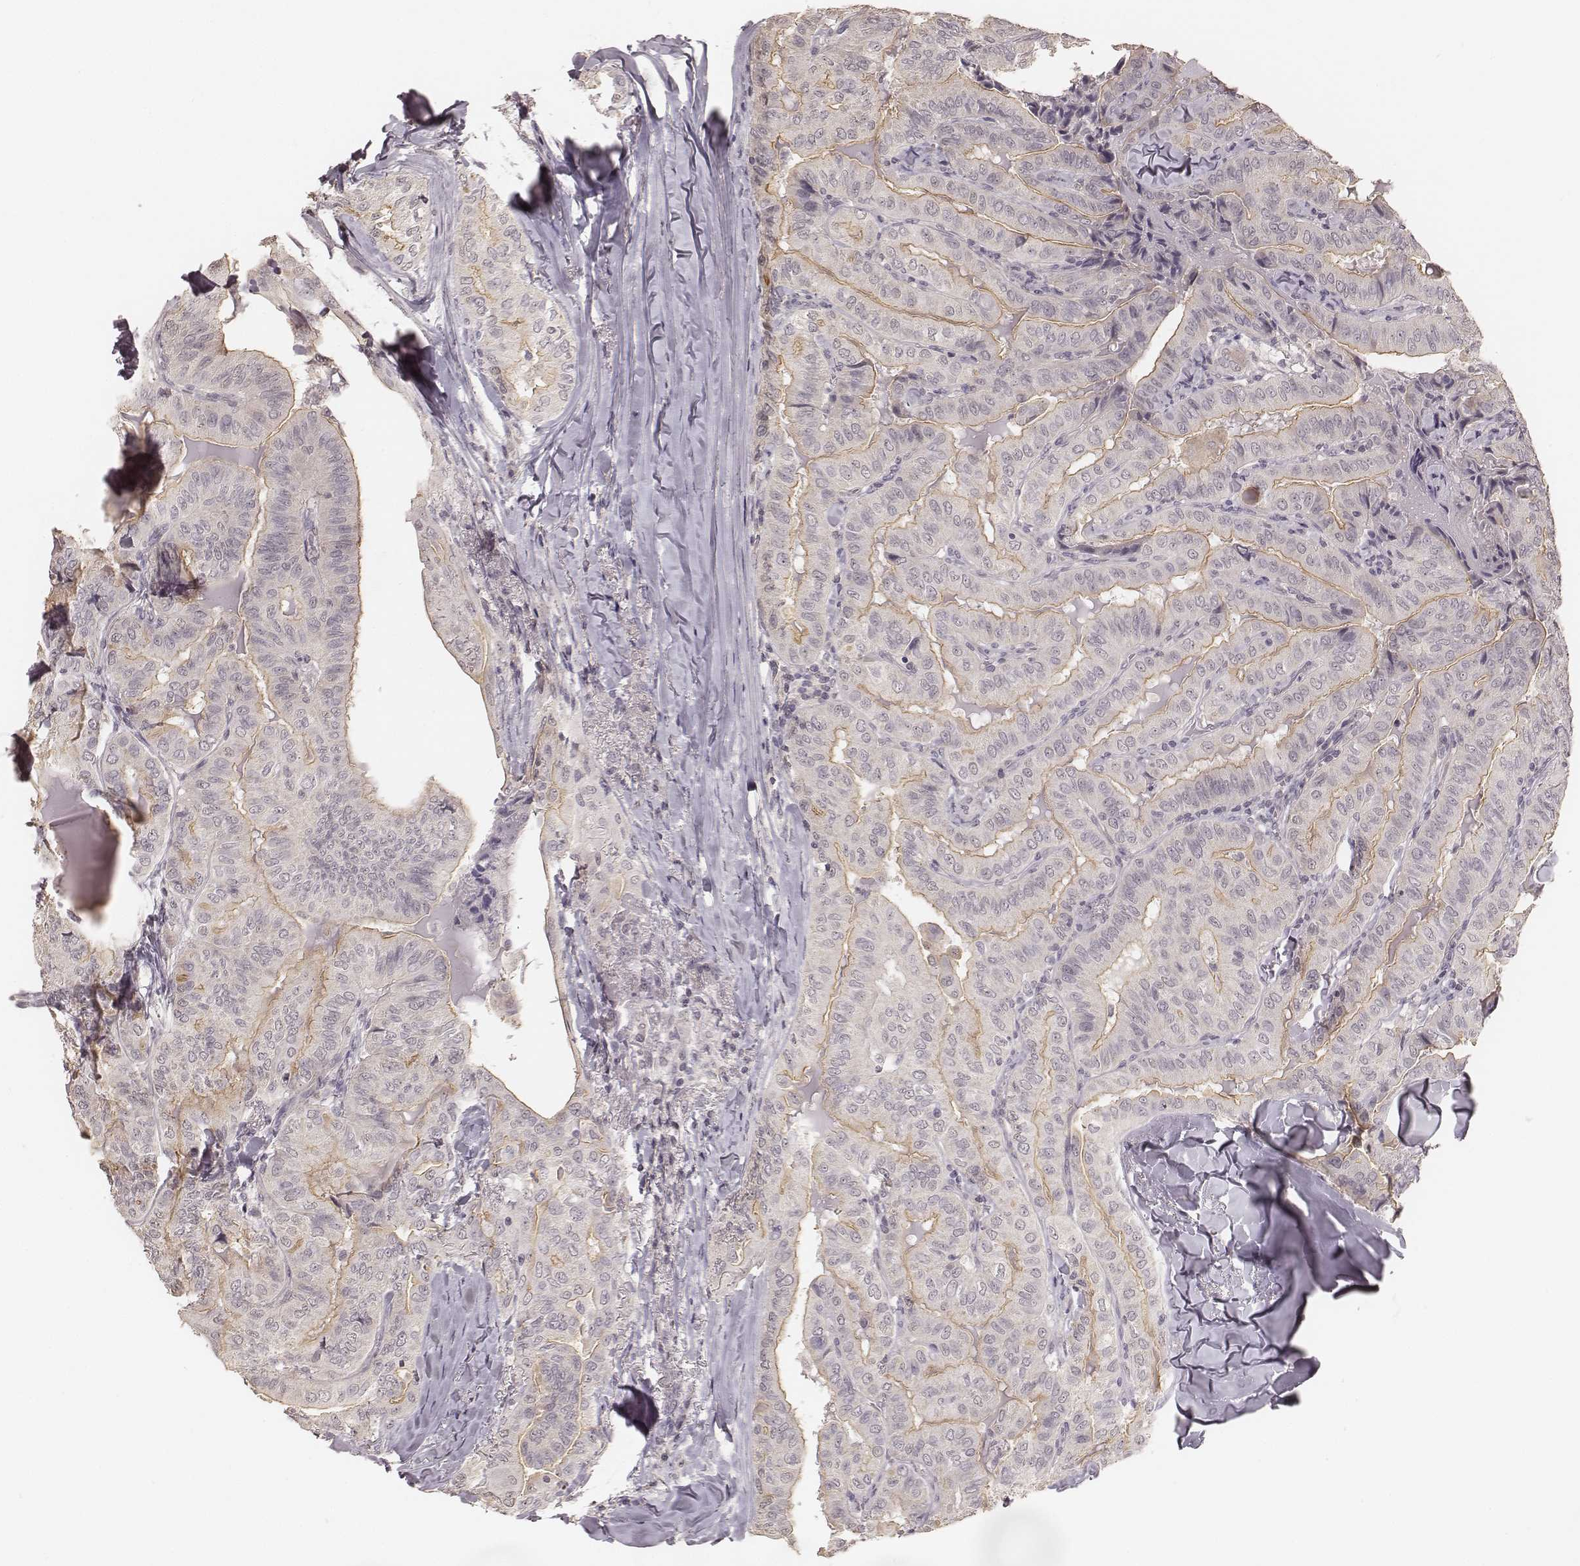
{"staining": {"intensity": "negative", "quantity": "none", "location": "none"}, "tissue": "thyroid cancer", "cell_type": "Tumor cells", "image_type": "cancer", "snomed": [{"axis": "morphology", "description": "Papillary adenocarcinoma, NOS"}, {"axis": "topography", "description": "Thyroid gland"}], "caption": "Immunohistochemical staining of thyroid cancer shows no significant staining in tumor cells. (DAB IHC, high magnification).", "gene": "LY6K", "patient": {"sex": "female", "age": 68}}